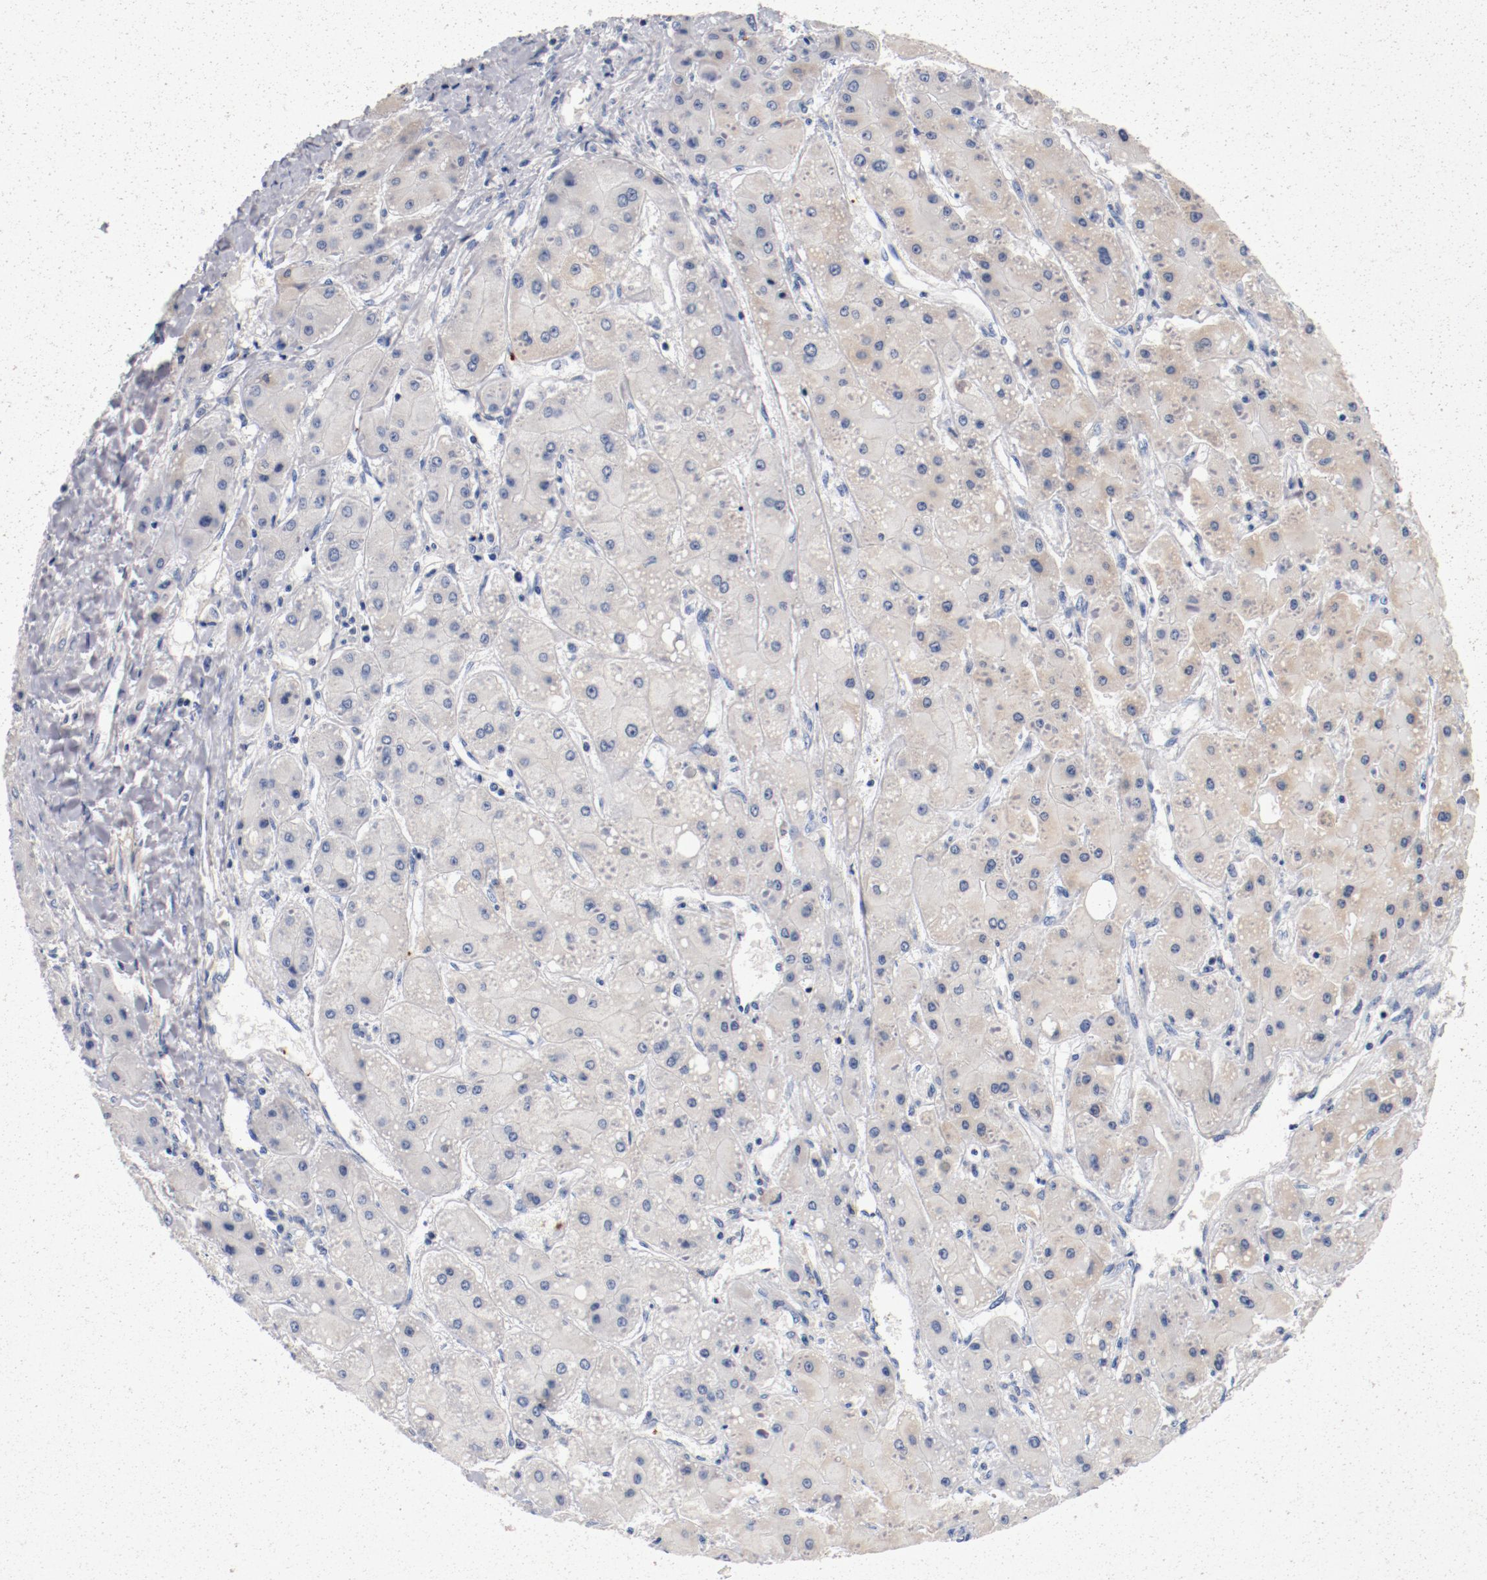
{"staining": {"intensity": "negative", "quantity": "none", "location": "none"}, "tissue": "liver cancer", "cell_type": "Tumor cells", "image_type": "cancer", "snomed": [{"axis": "morphology", "description": "Carcinoma, Hepatocellular, NOS"}, {"axis": "topography", "description": "Liver"}], "caption": "High power microscopy image of an IHC histopathology image of liver cancer (hepatocellular carcinoma), revealing no significant expression in tumor cells.", "gene": "PIM1", "patient": {"sex": "female", "age": 52}}